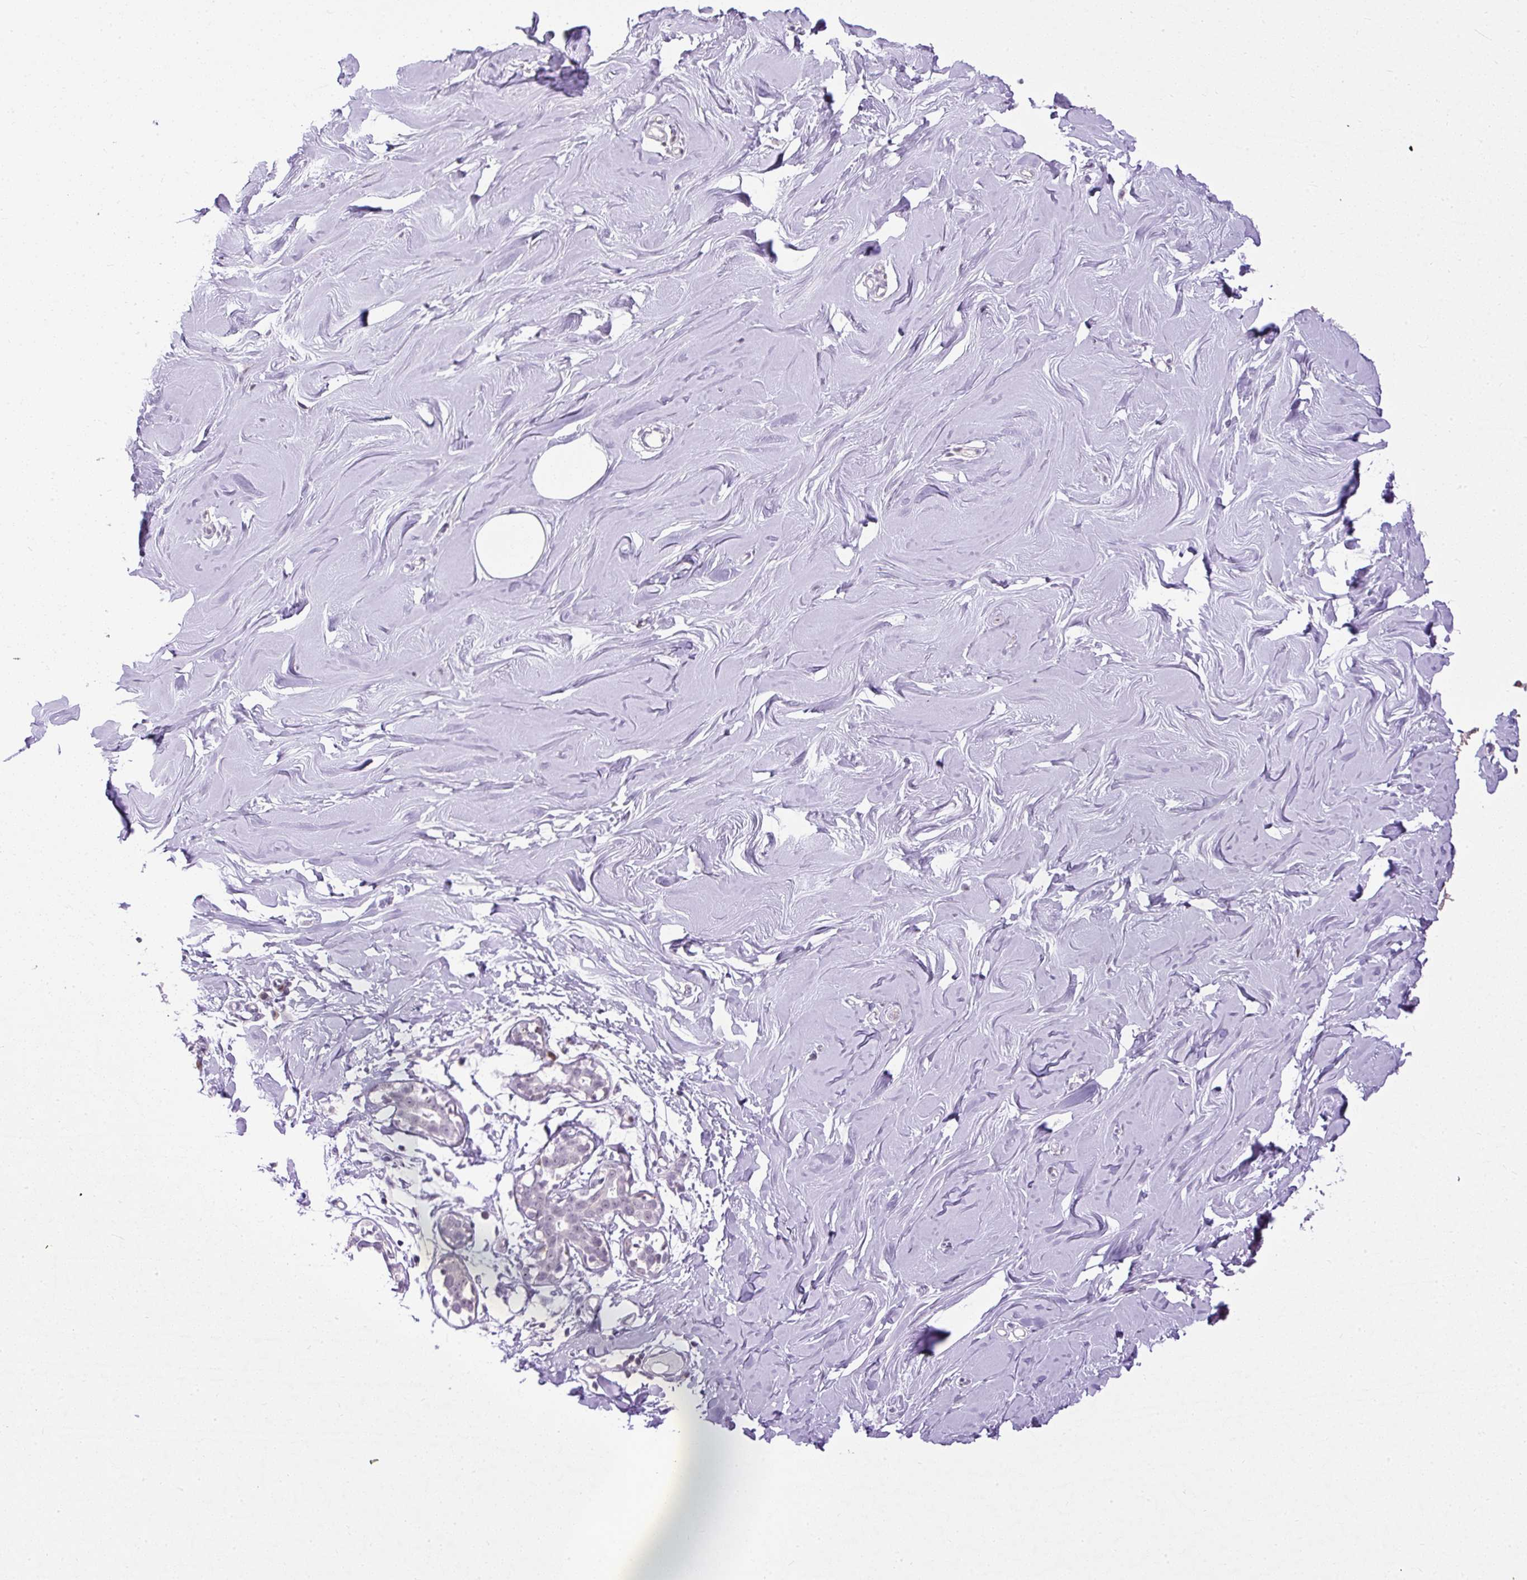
{"staining": {"intensity": "negative", "quantity": "none", "location": "none"}, "tissue": "breast", "cell_type": "Adipocytes", "image_type": "normal", "snomed": [{"axis": "morphology", "description": "Normal tissue, NOS"}, {"axis": "topography", "description": "Breast"}], "caption": "The image shows no staining of adipocytes in normal breast. (DAB immunohistochemistry (IHC) visualized using brightfield microscopy, high magnification).", "gene": "ARHGEF18", "patient": {"sex": "female", "age": 27}}